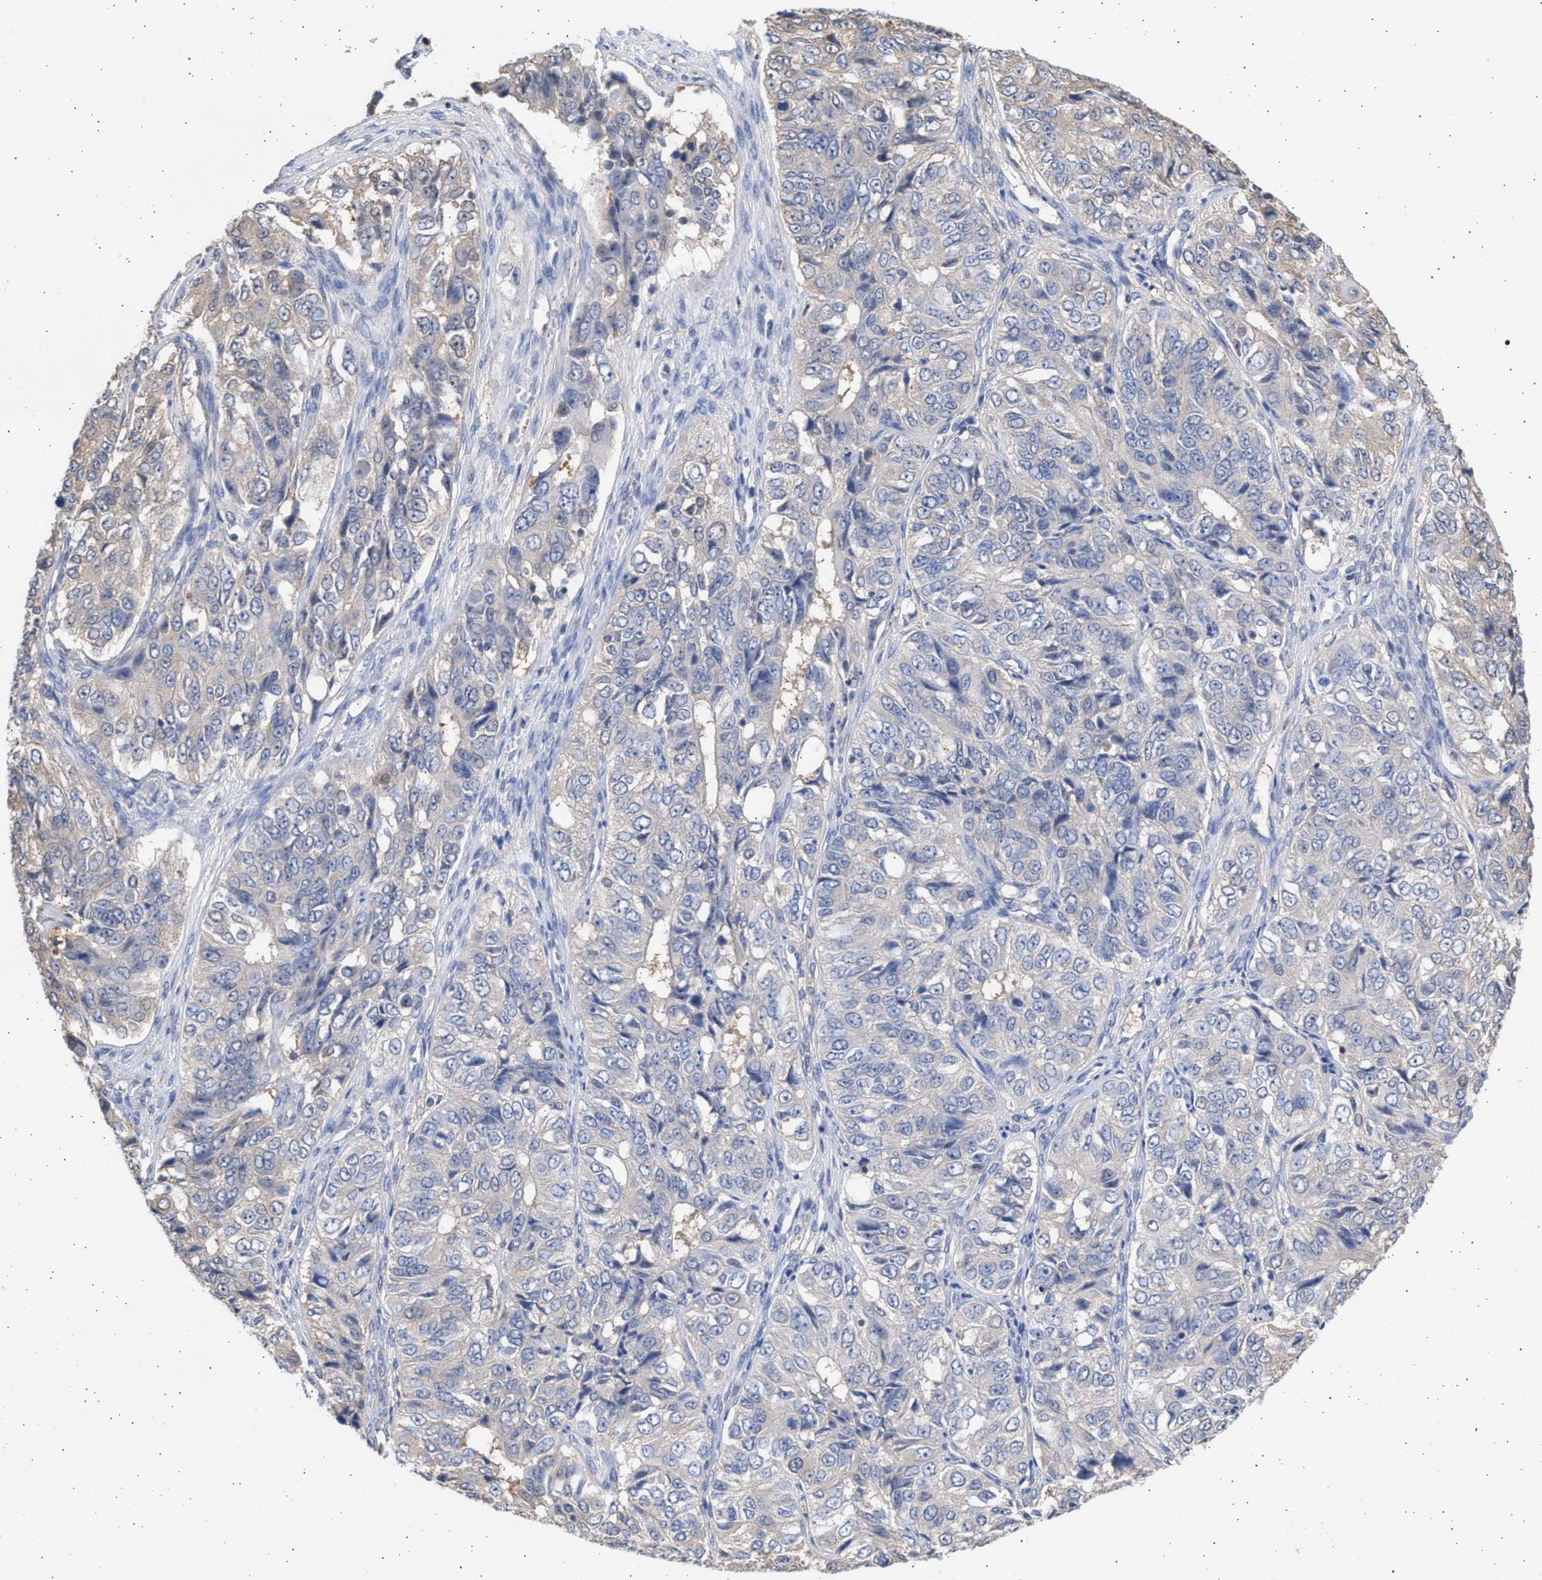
{"staining": {"intensity": "weak", "quantity": "<25%", "location": "cytoplasmic/membranous"}, "tissue": "ovarian cancer", "cell_type": "Tumor cells", "image_type": "cancer", "snomed": [{"axis": "morphology", "description": "Carcinoma, endometroid"}, {"axis": "topography", "description": "Ovary"}], "caption": "This photomicrograph is of ovarian cancer (endometroid carcinoma) stained with immunohistochemistry to label a protein in brown with the nuclei are counter-stained blue. There is no staining in tumor cells. (Immunohistochemistry (ihc), brightfield microscopy, high magnification).", "gene": "ALDOC", "patient": {"sex": "female", "age": 51}}